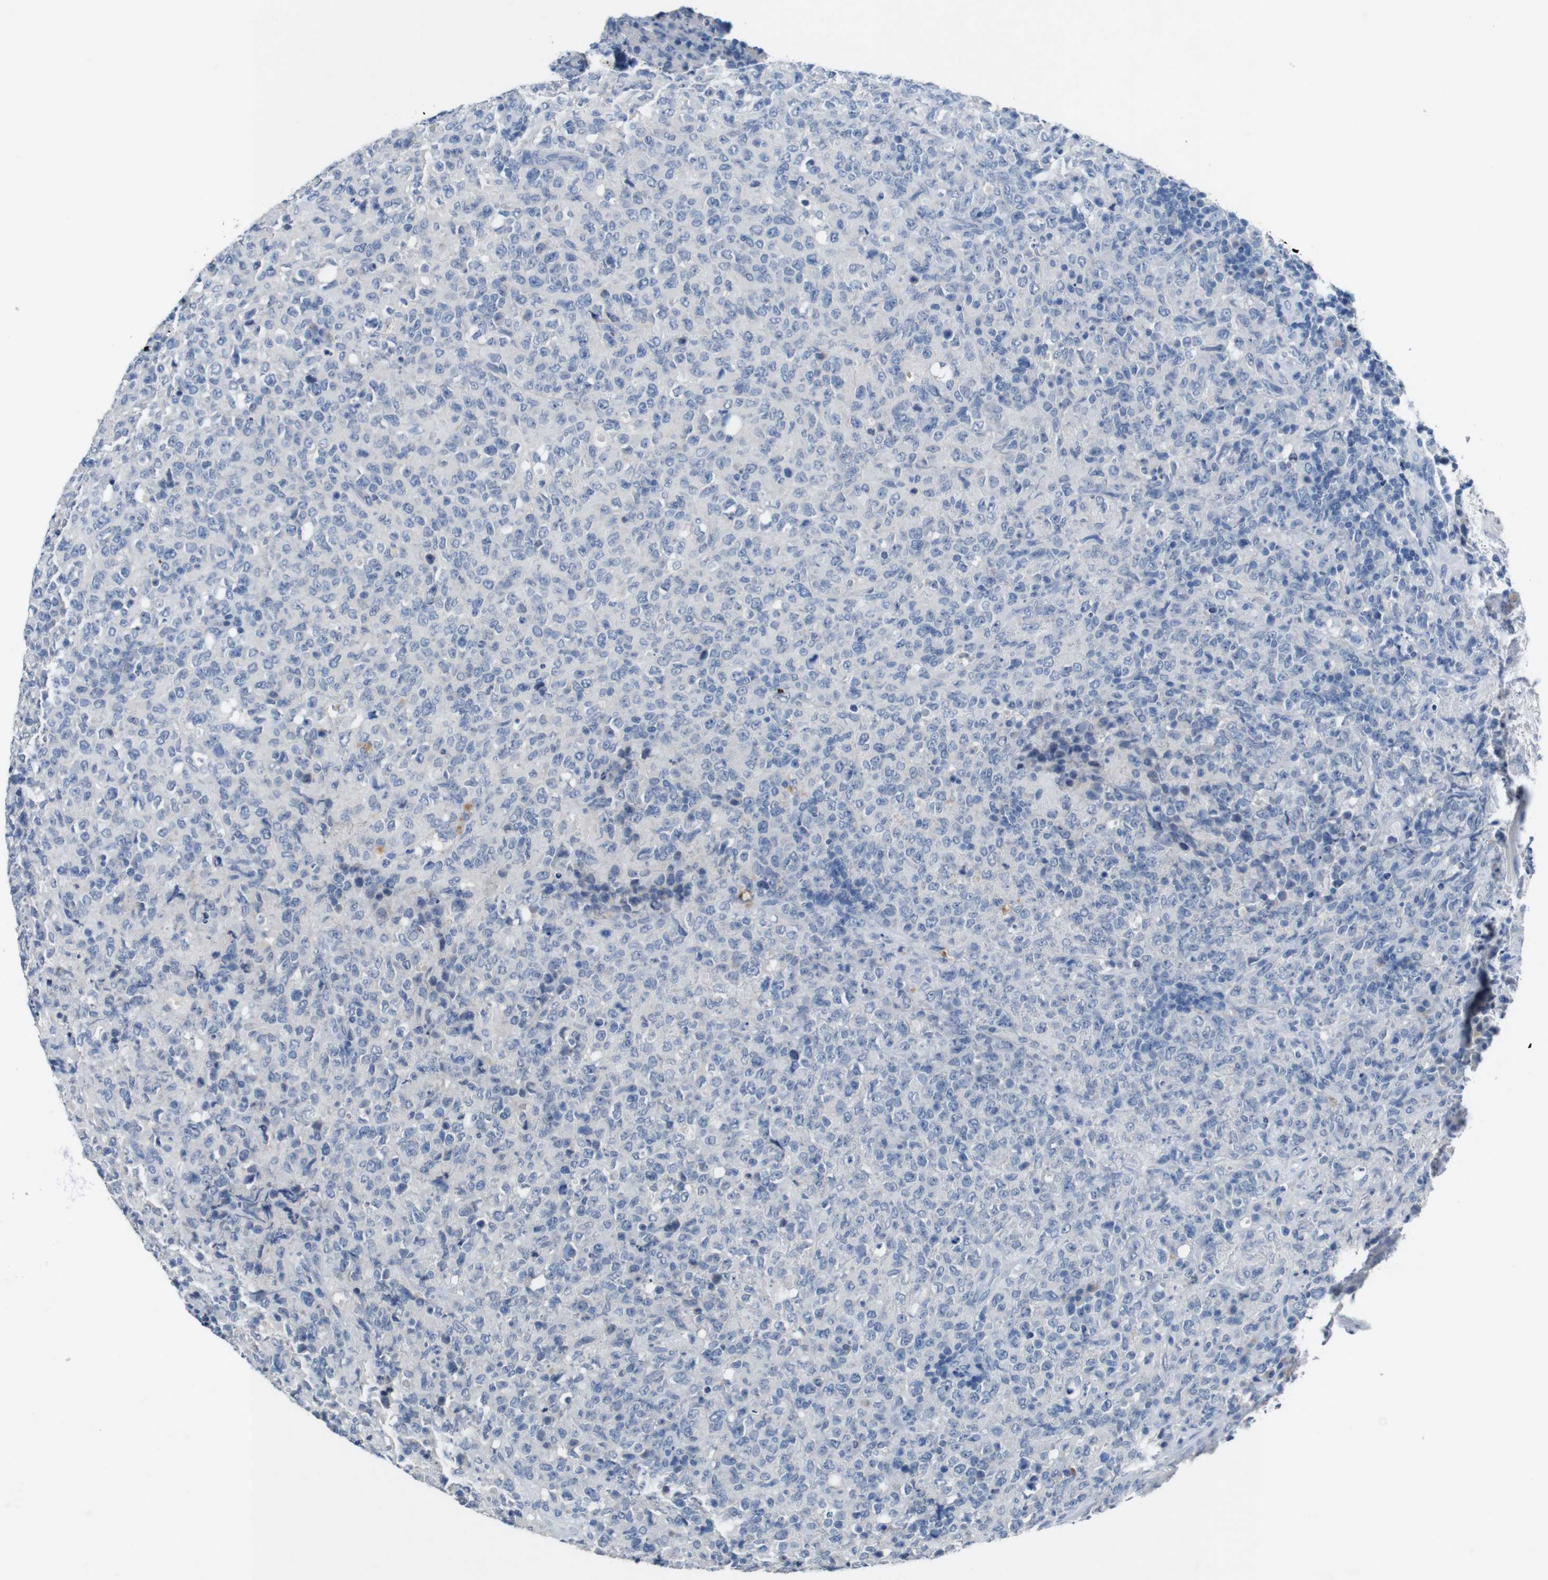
{"staining": {"intensity": "negative", "quantity": "none", "location": "none"}, "tissue": "lymphoma", "cell_type": "Tumor cells", "image_type": "cancer", "snomed": [{"axis": "morphology", "description": "Malignant lymphoma, non-Hodgkin's type, High grade"}, {"axis": "topography", "description": "Tonsil"}], "caption": "The histopathology image shows no significant expression in tumor cells of high-grade malignant lymphoma, non-Hodgkin's type.", "gene": "SLC2A8", "patient": {"sex": "female", "age": 36}}